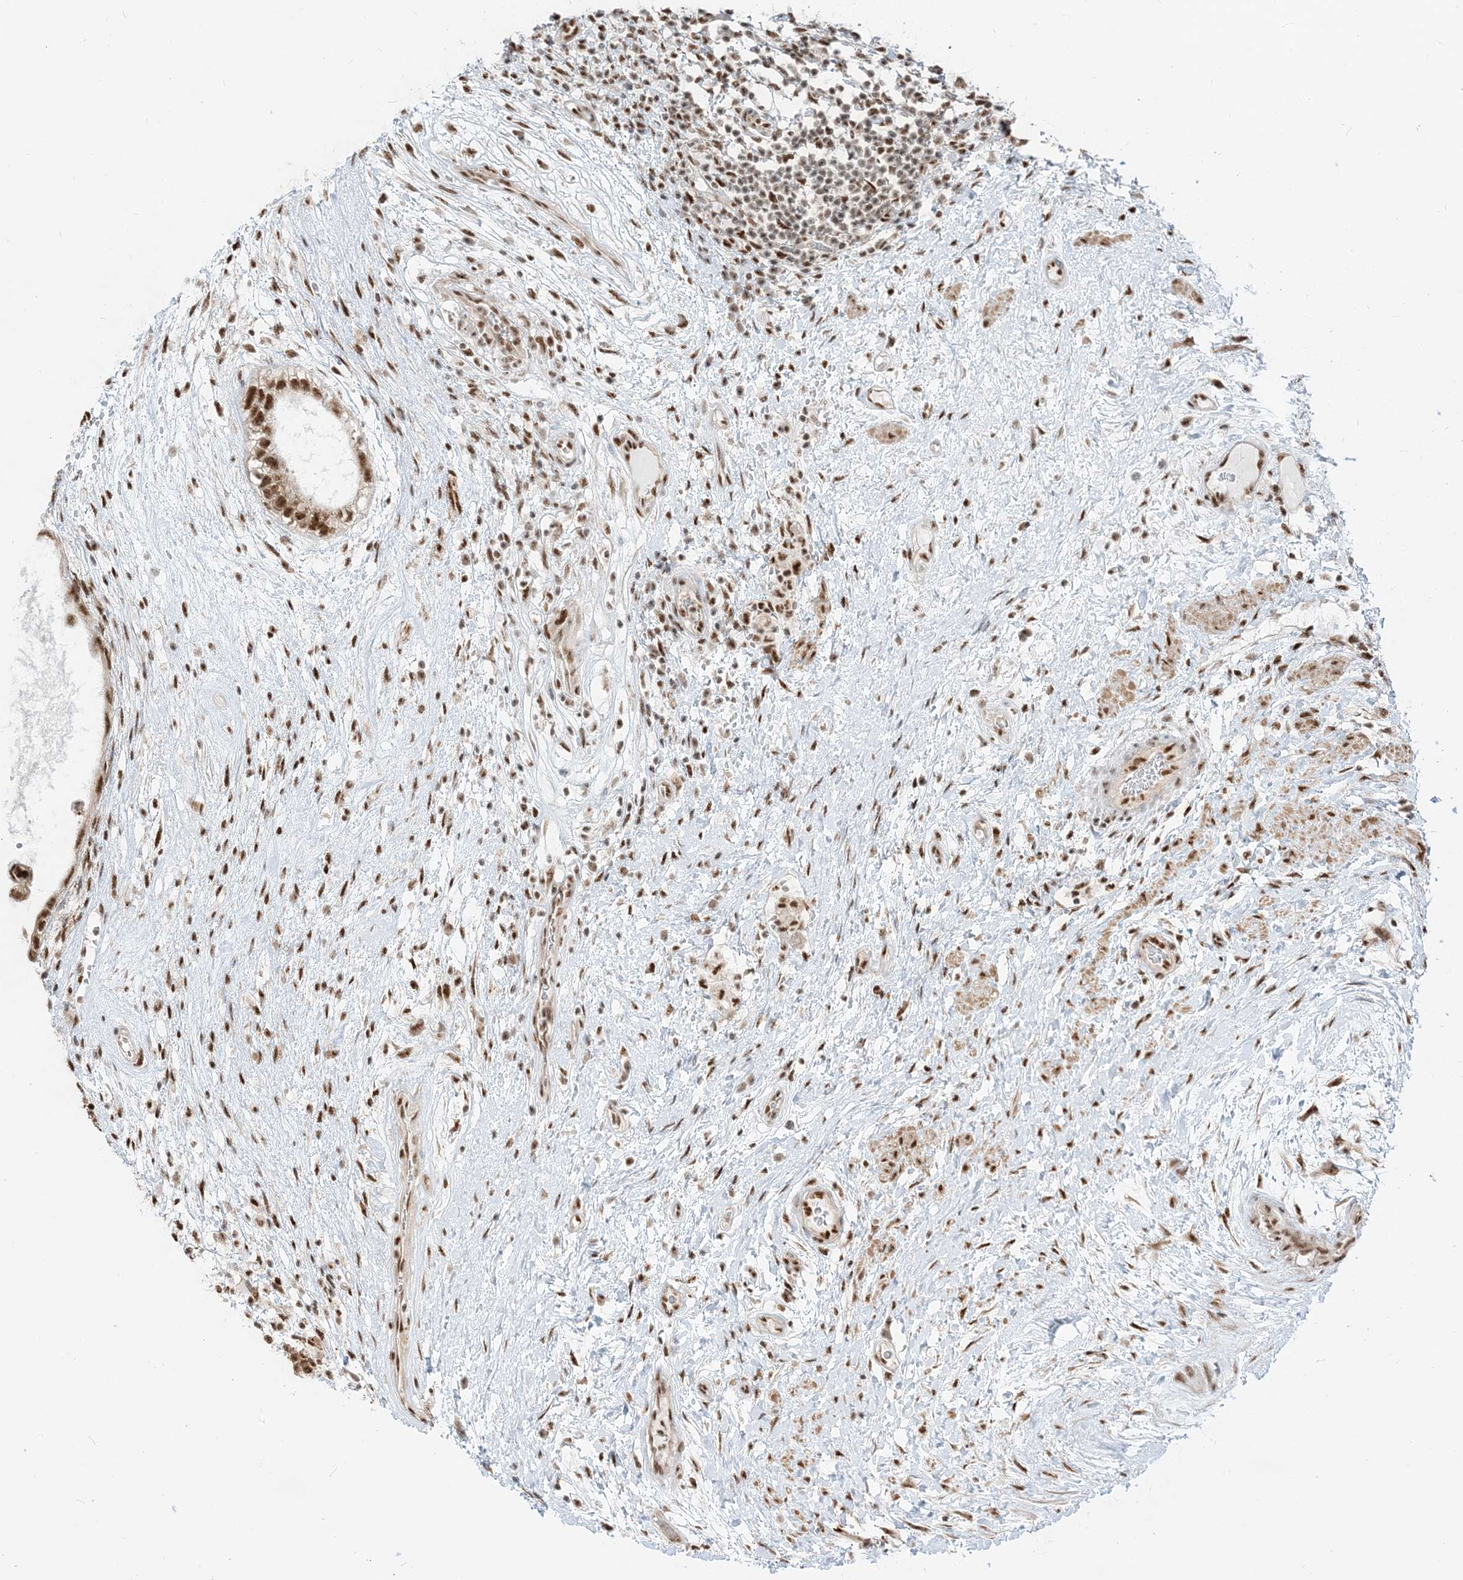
{"staining": {"intensity": "moderate", "quantity": ">75%", "location": "nuclear"}, "tissue": "testis cancer", "cell_type": "Tumor cells", "image_type": "cancer", "snomed": [{"axis": "morphology", "description": "Carcinoma, Embryonal, NOS"}, {"axis": "topography", "description": "Testis"}], "caption": "A brown stain labels moderate nuclear positivity of a protein in human testis cancer (embryonal carcinoma) tumor cells. The protein is stained brown, and the nuclei are stained in blue (DAB (3,3'-diaminobenzidine) IHC with brightfield microscopy, high magnification).", "gene": "ARGLU1", "patient": {"sex": "male", "age": 26}}